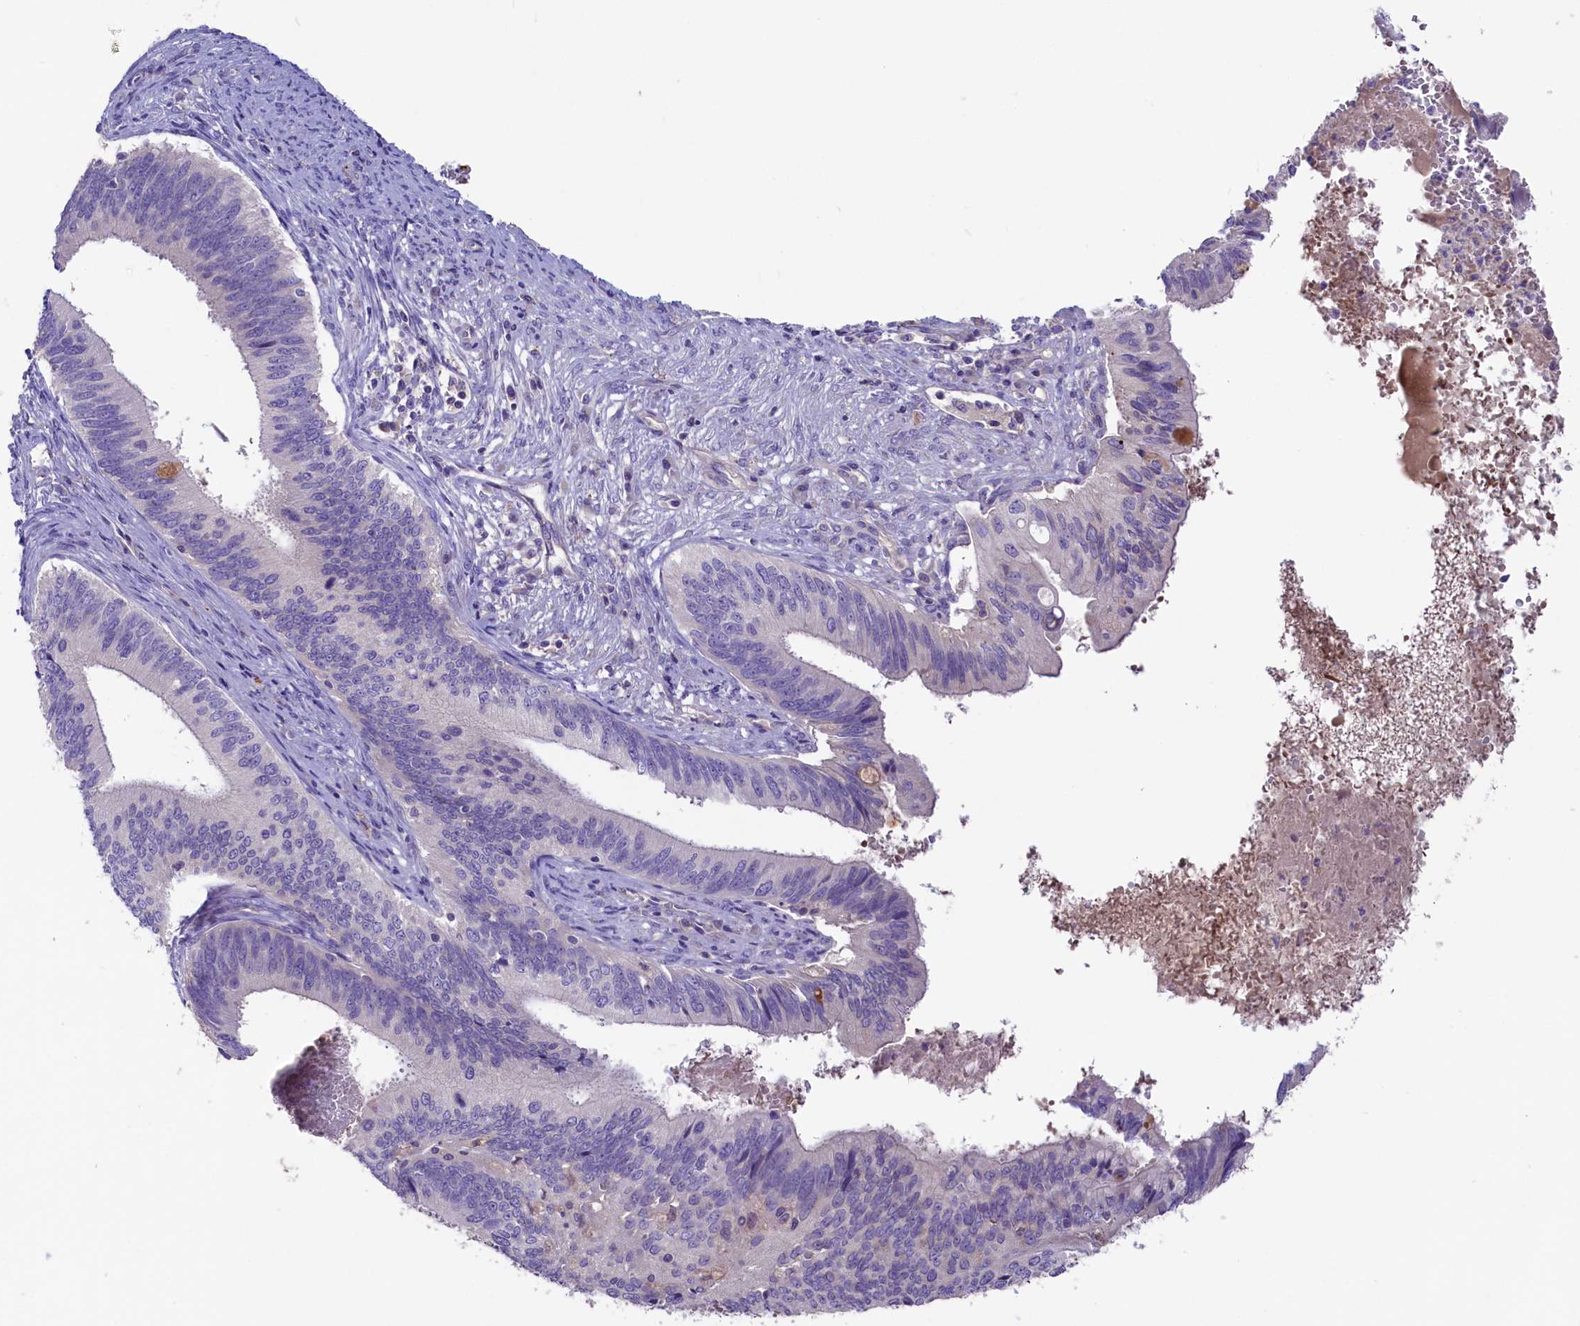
{"staining": {"intensity": "negative", "quantity": "none", "location": "none"}, "tissue": "cervical cancer", "cell_type": "Tumor cells", "image_type": "cancer", "snomed": [{"axis": "morphology", "description": "Adenocarcinoma, NOS"}, {"axis": "topography", "description": "Cervix"}], "caption": "A photomicrograph of cervical cancer stained for a protein displays no brown staining in tumor cells.", "gene": "CD99L2", "patient": {"sex": "female", "age": 42}}